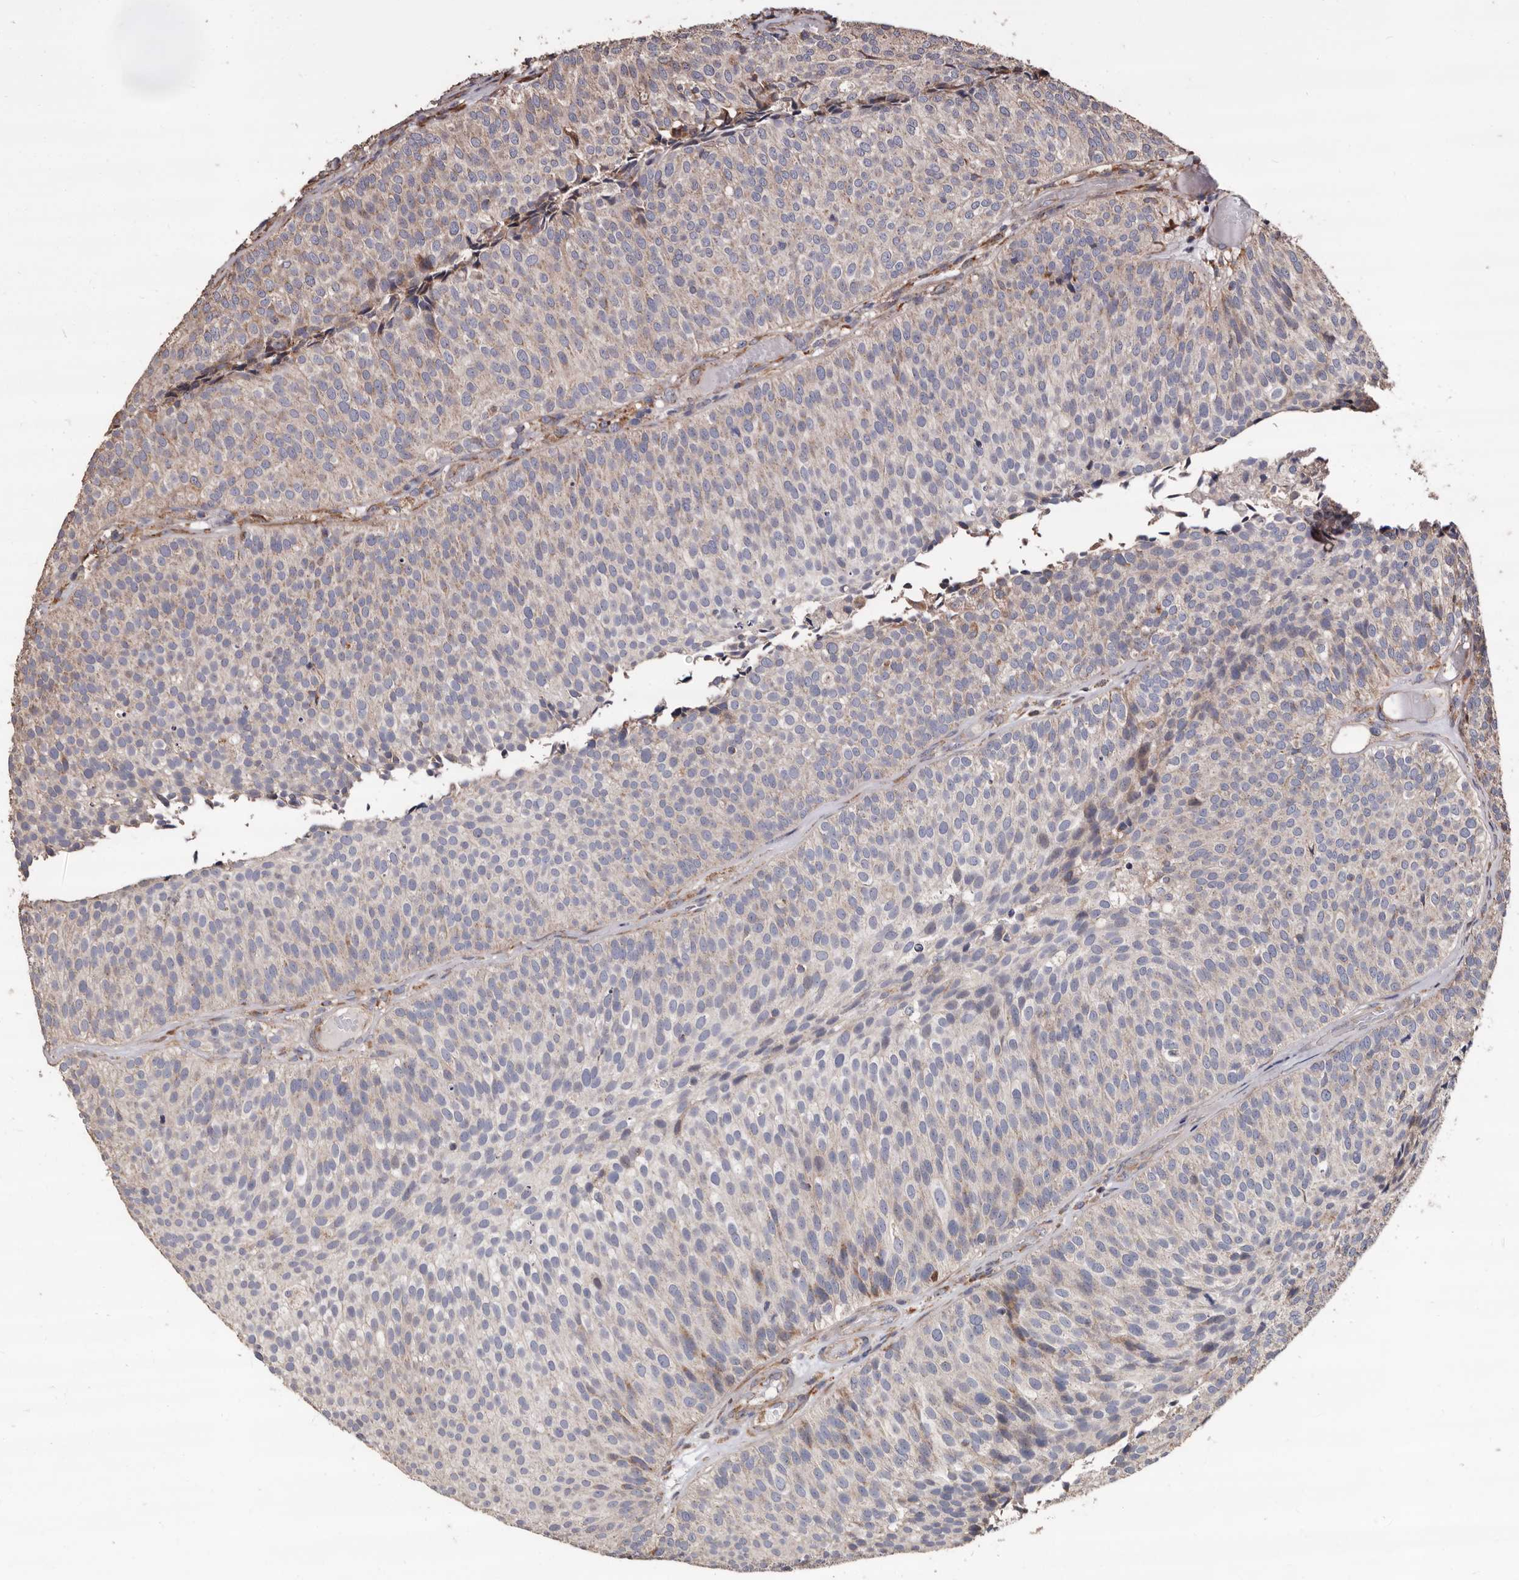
{"staining": {"intensity": "weak", "quantity": "25%-75%", "location": "cytoplasmic/membranous"}, "tissue": "urothelial cancer", "cell_type": "Tumor cells", "image_type": "cancer", "snomed": [{"axis": "morphology", "description": "Urothelial carcinoma, Low grade"}, {"axis": "topography", "description": "Urinary bladder"}], "caption": "Human urothelial cancer stained with a brown dye shows weak cytoplasmic/membranous positive expression in approximately 25%-75% of tumor cells.", "gene": "OSGIN2", "patient": {"sex": "male", "age": 86}}